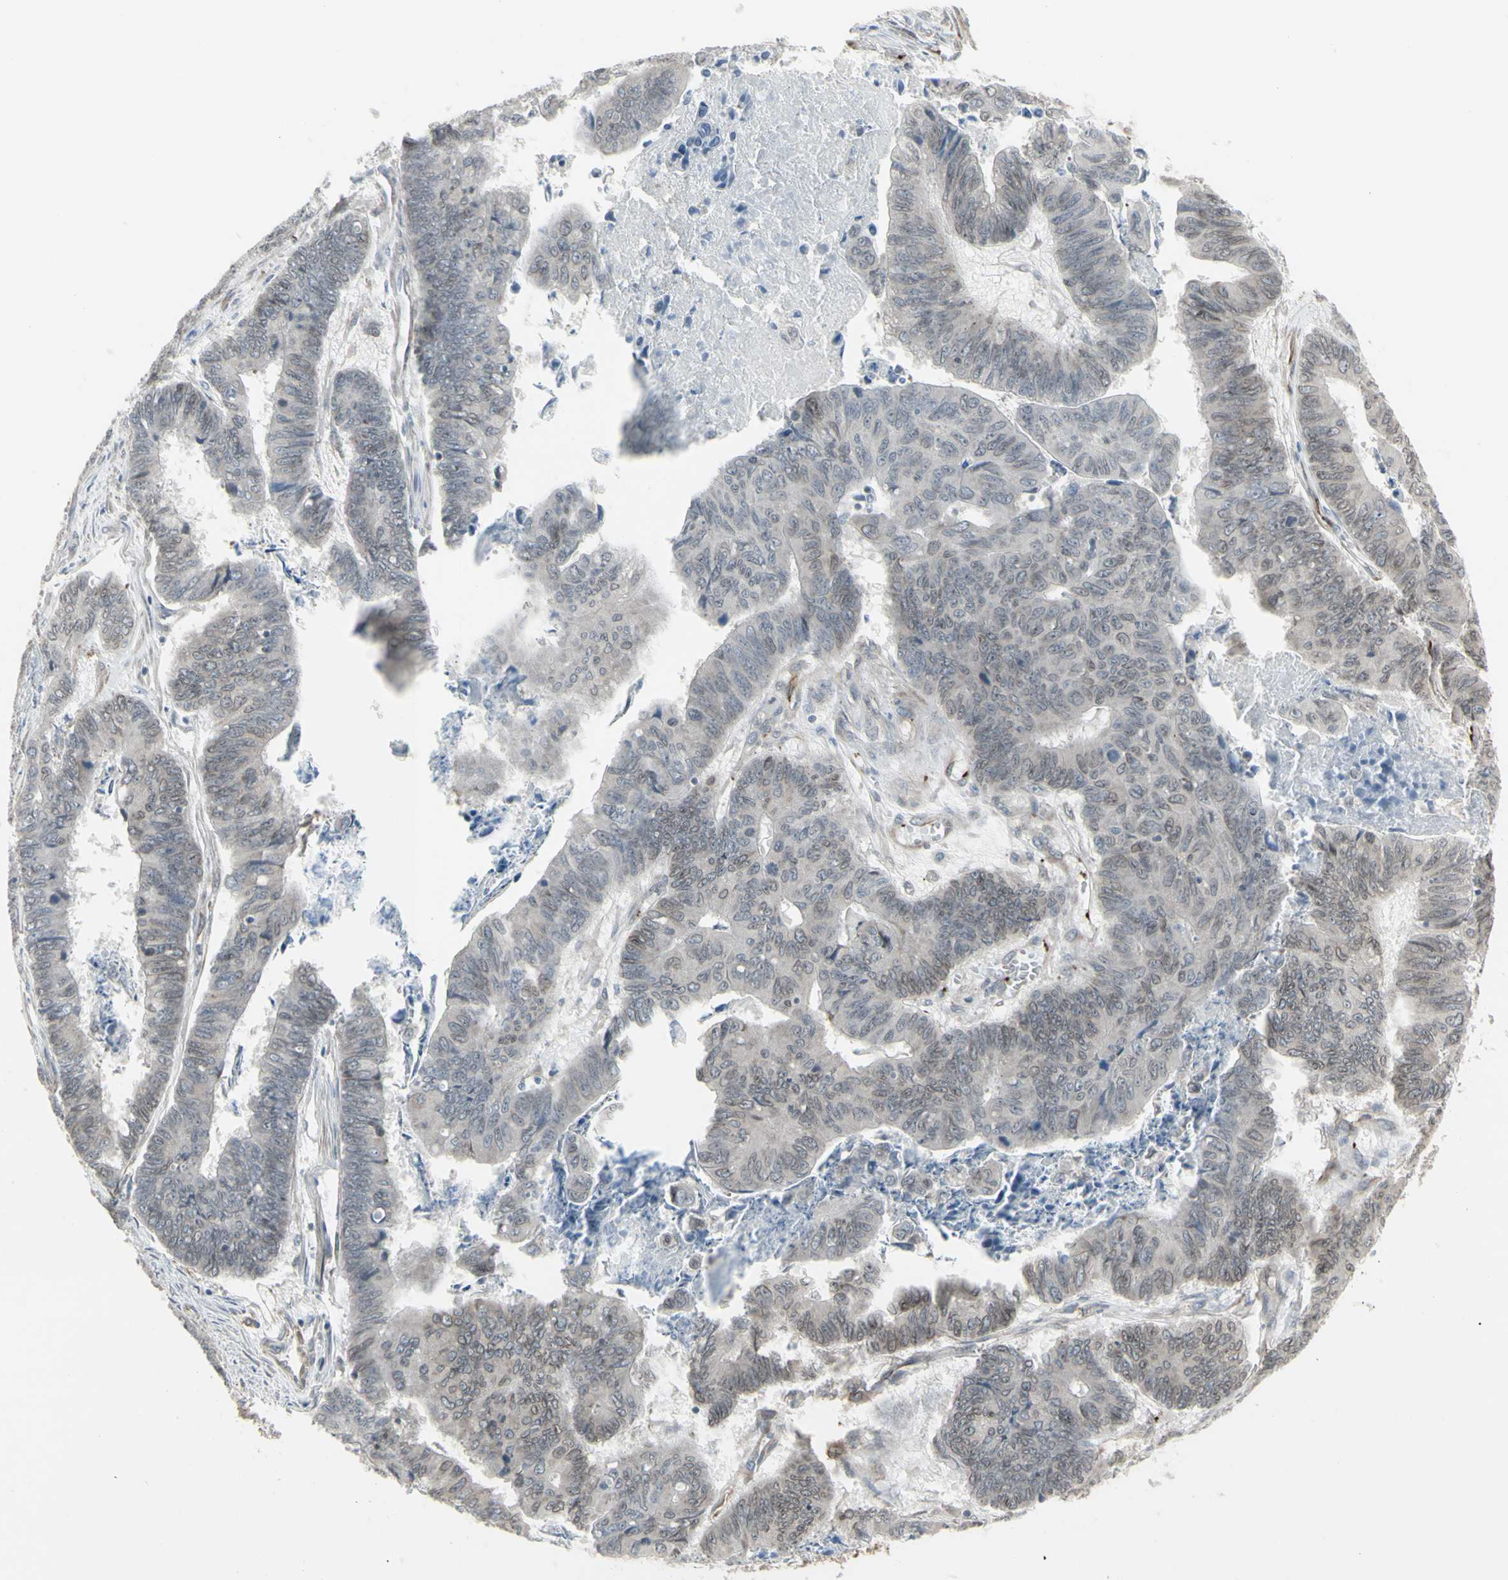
{"staining": {"intensity": "weak", "quantity": ">75%", "location": "cytoplasmic/membranous,nuclear"}, "tissue": "stomach cancer", "cell_type": "Tumor cells", "image_type": "cancer", "snomed": [{"axis": "morphology", "description": "Adenocarcinoma, NOS"}, {"axis": "topography", "description": "Stomach, lower"}], "caption": "DAB immunohistochemical staining of stomach cancer shows weak cytoplasmic/membranous and nuclear protein expression in approximately >75% of tumor cells.", "gene": "DTX3L", "patient": {"sex": "male", "age": 77}}